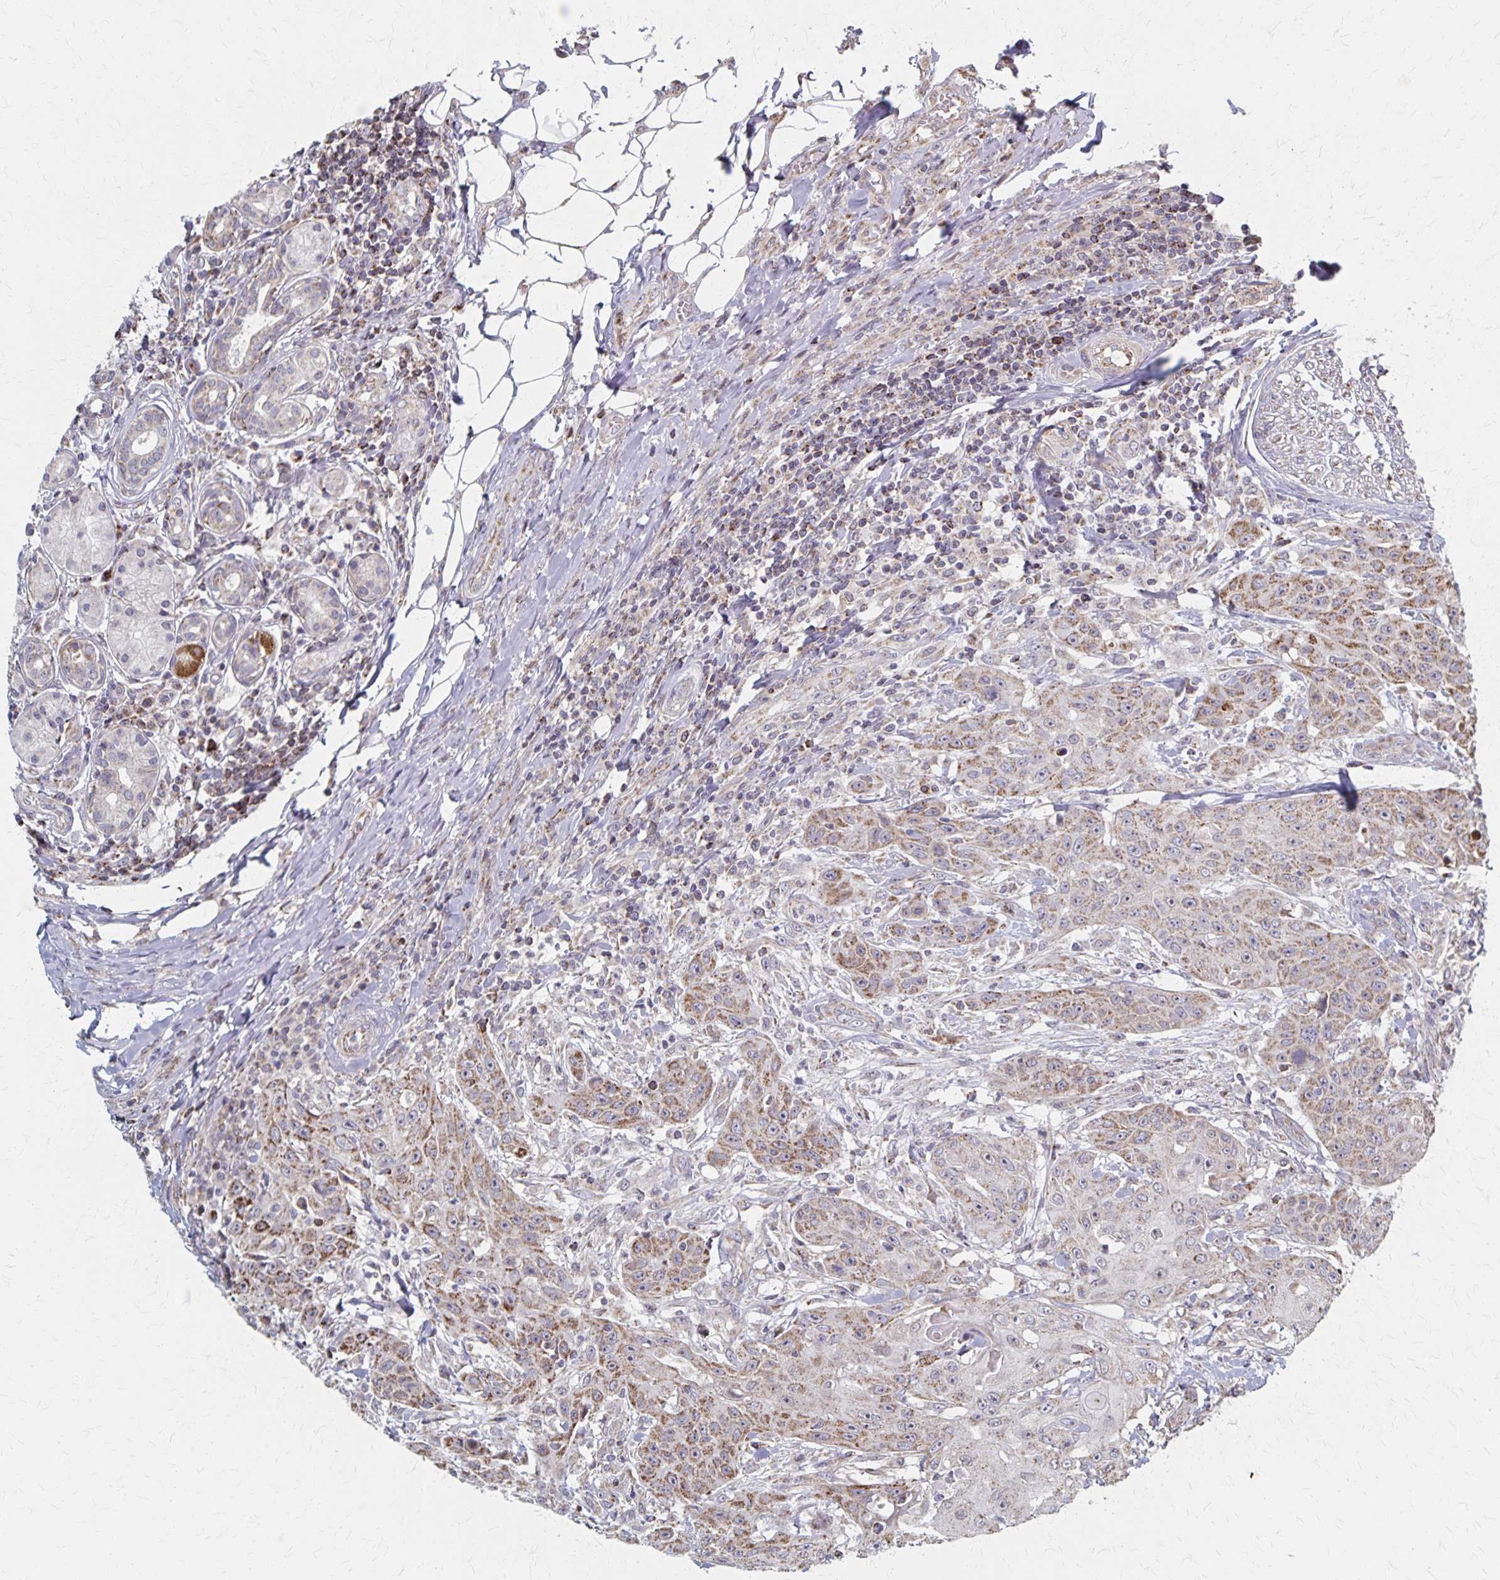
{"staining": {"intensity": "moderate", "quantity": ">75%", "location": "cytoplasmic/membranous"}, "tissue": "head and neck cancer", "cell_type": "Tumor cells", "image_type": "cancer", "snomed": [{"axis": "morphology", "description": "Normal tissue, NOS"}, {"axis": "morphology", "description": "Squamous cell carcinoma, NOS"}, {"axis": "topography", "description": "Oral tissue"}, {"axis": "topography", "description": "Head-Neck"}], "caption": "IHC staining of squamous cell carcinoma (head and neck), which reveals medium levels of moderate cytoplasmic/membranous positivity in approximately >75% of tumor cells indicating moderate cytoplasmic/membranous protein expression. The staining was performed using DAB (brown) for protein detection and nuclei were counterstained in hematoxylin (blue).", "gene": "DYRK4", "patient": {"sex": "female", "age": 55}}